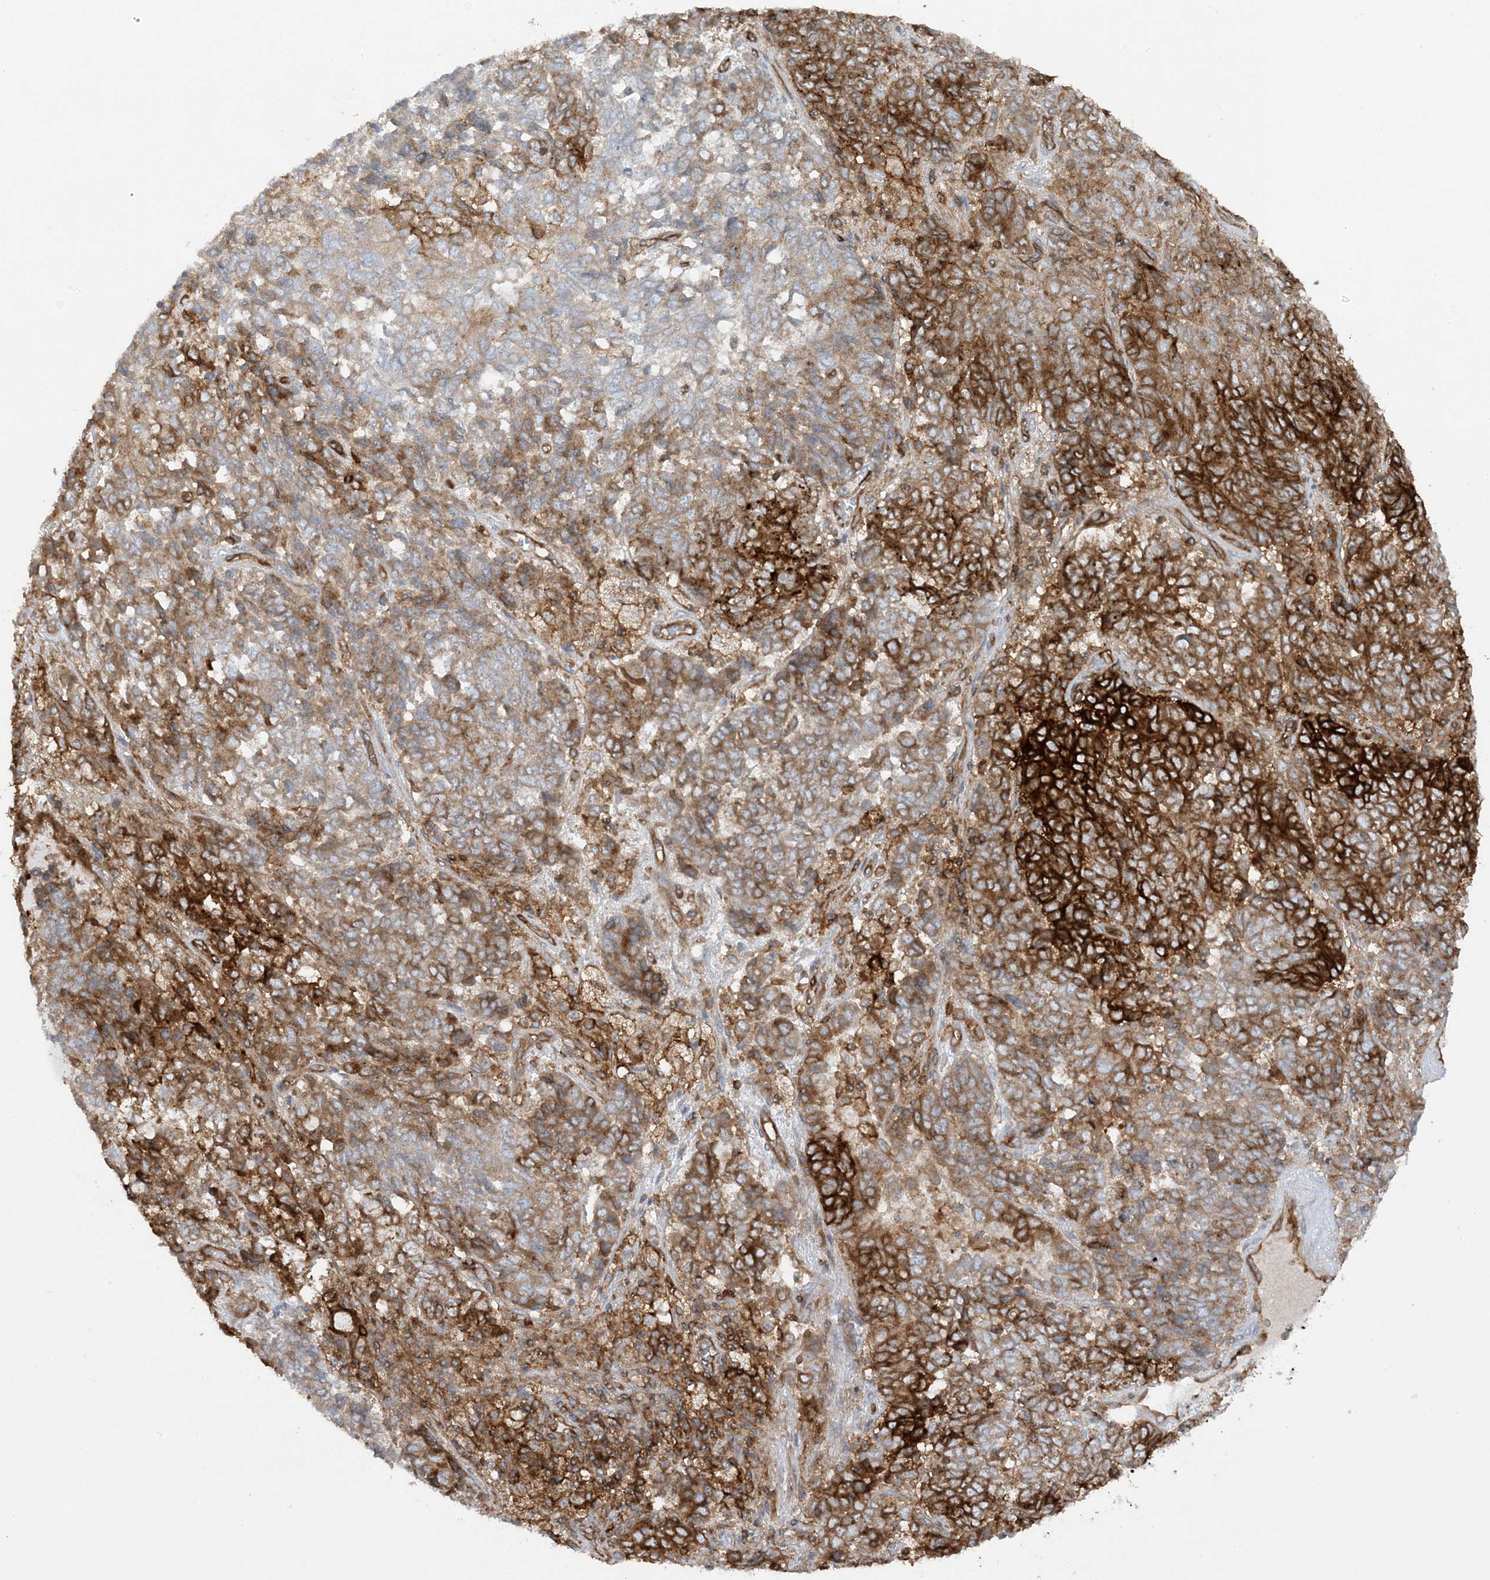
{"staining": {"intensity": "strong", "quantity": ">75%", "location": "cytoplasmic/membranous"}, "tissue": "endometrial cancer", "cell_type": "Tumor cells", "image_type": "cancer", "snomed": [{"axis": "morphology", "description": "Adenocarcinoma, NOS"}, {"axis": "topography", "description": "Endometrium"}], "caption": "Endometrial cancer (adenocarcinoma) stained with IHC shows strong cytoplasmic/membranous expression in approximately >75% of tumor cells.", "gene": "HLA-E", "patient": {"sex": "female", "age": 80}}